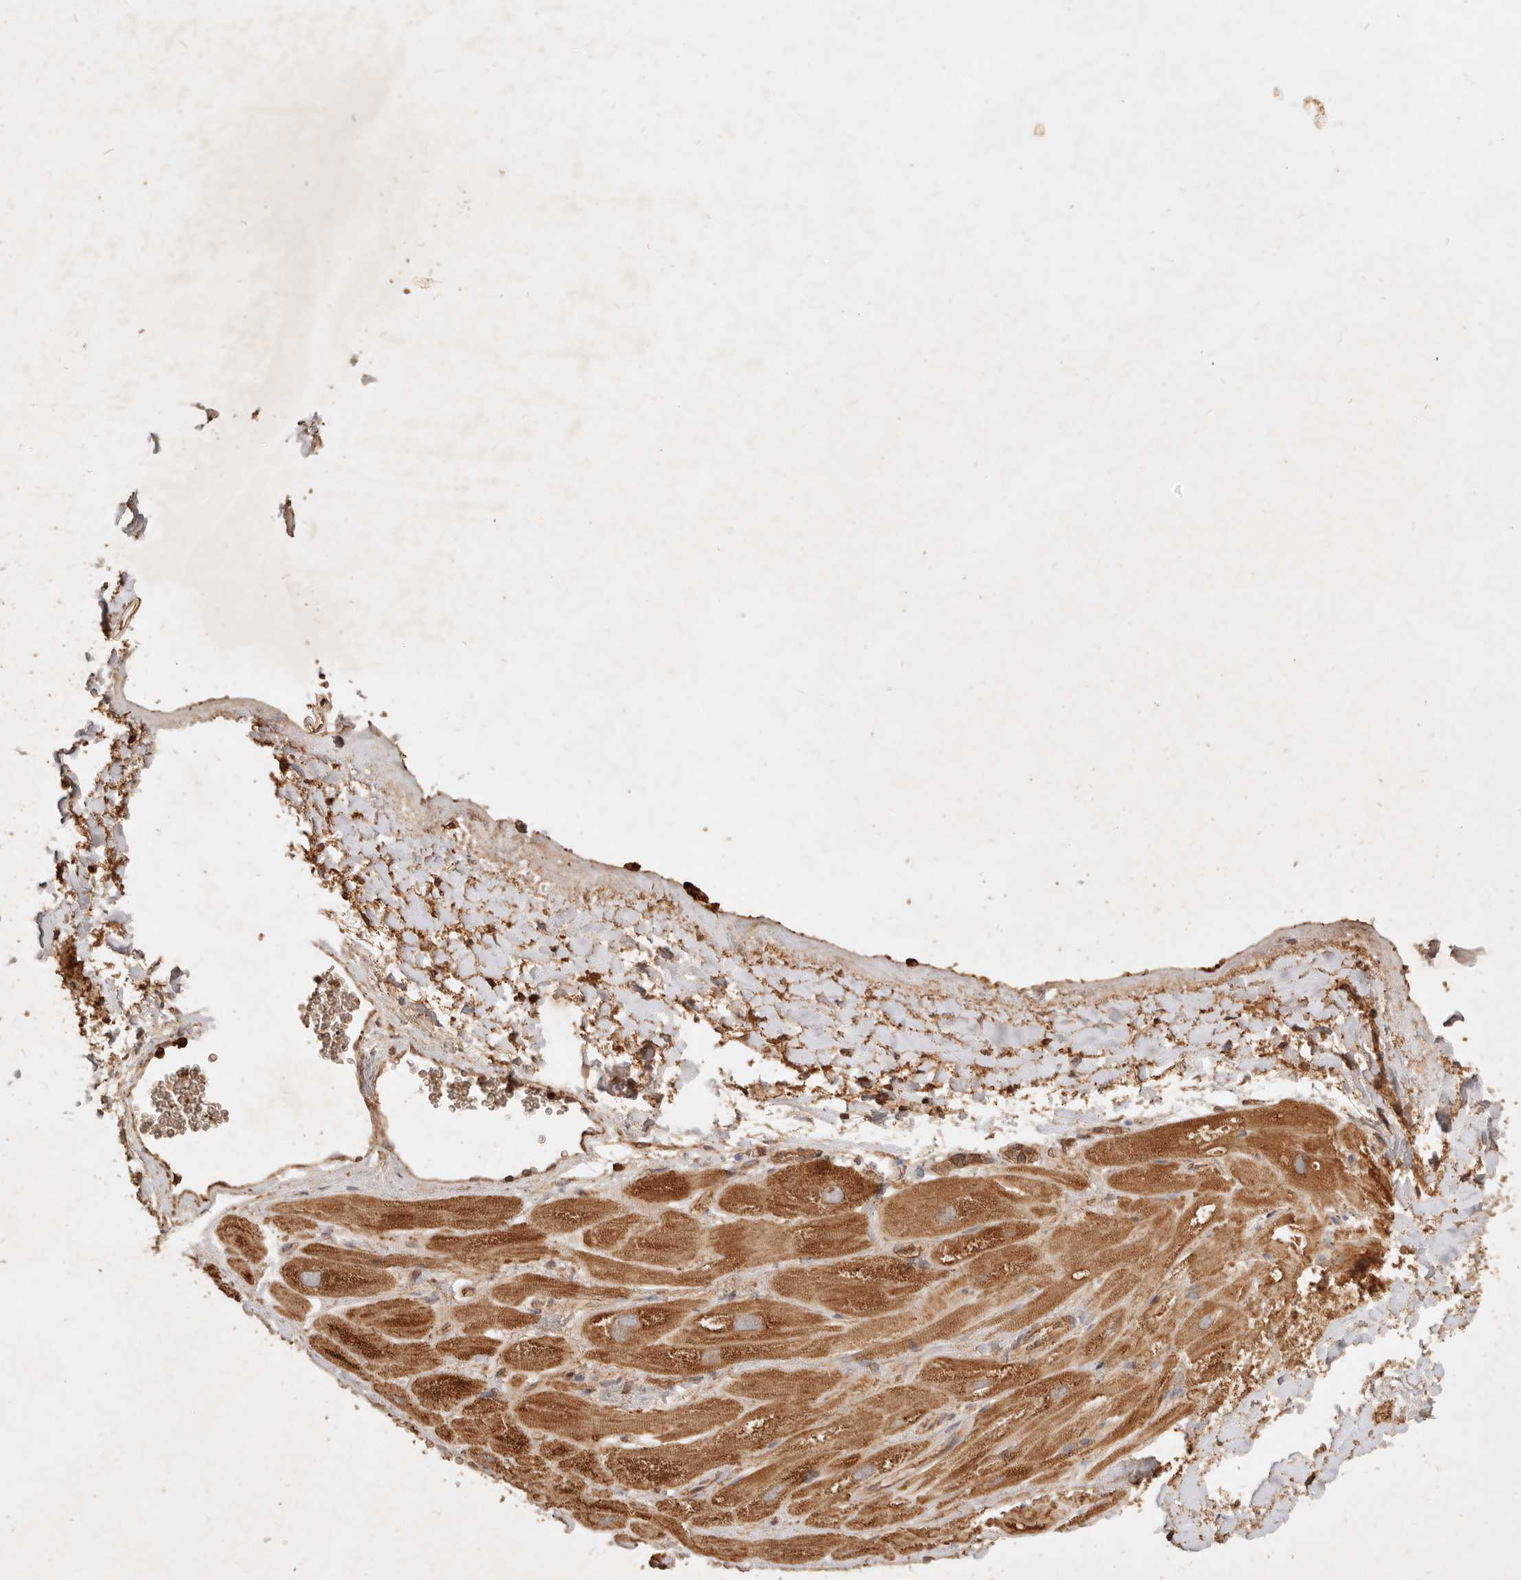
{"staining": {"intensity": "strong", "quantity": ">75%", "location": "cytoplasmic/membranous"}, "tissue": "heart muscle", "cell_type": "Cardiomyocytes", "image_type": "normal", "snomed": [{"axis": "morphology", "description": "Normal tissue, NOS"}, {"axis": "topography", "description": "Heart"}], "caption": "High-power microscopy captured an immunohistochemistry (IHC) micrograph of normal heart muscle, revealing strong cytoplasmic/membranous expression in about >75% of cardiomyocytes.", "gene": "FAM180B", "patient": {"sex": "male", "age": 49}}